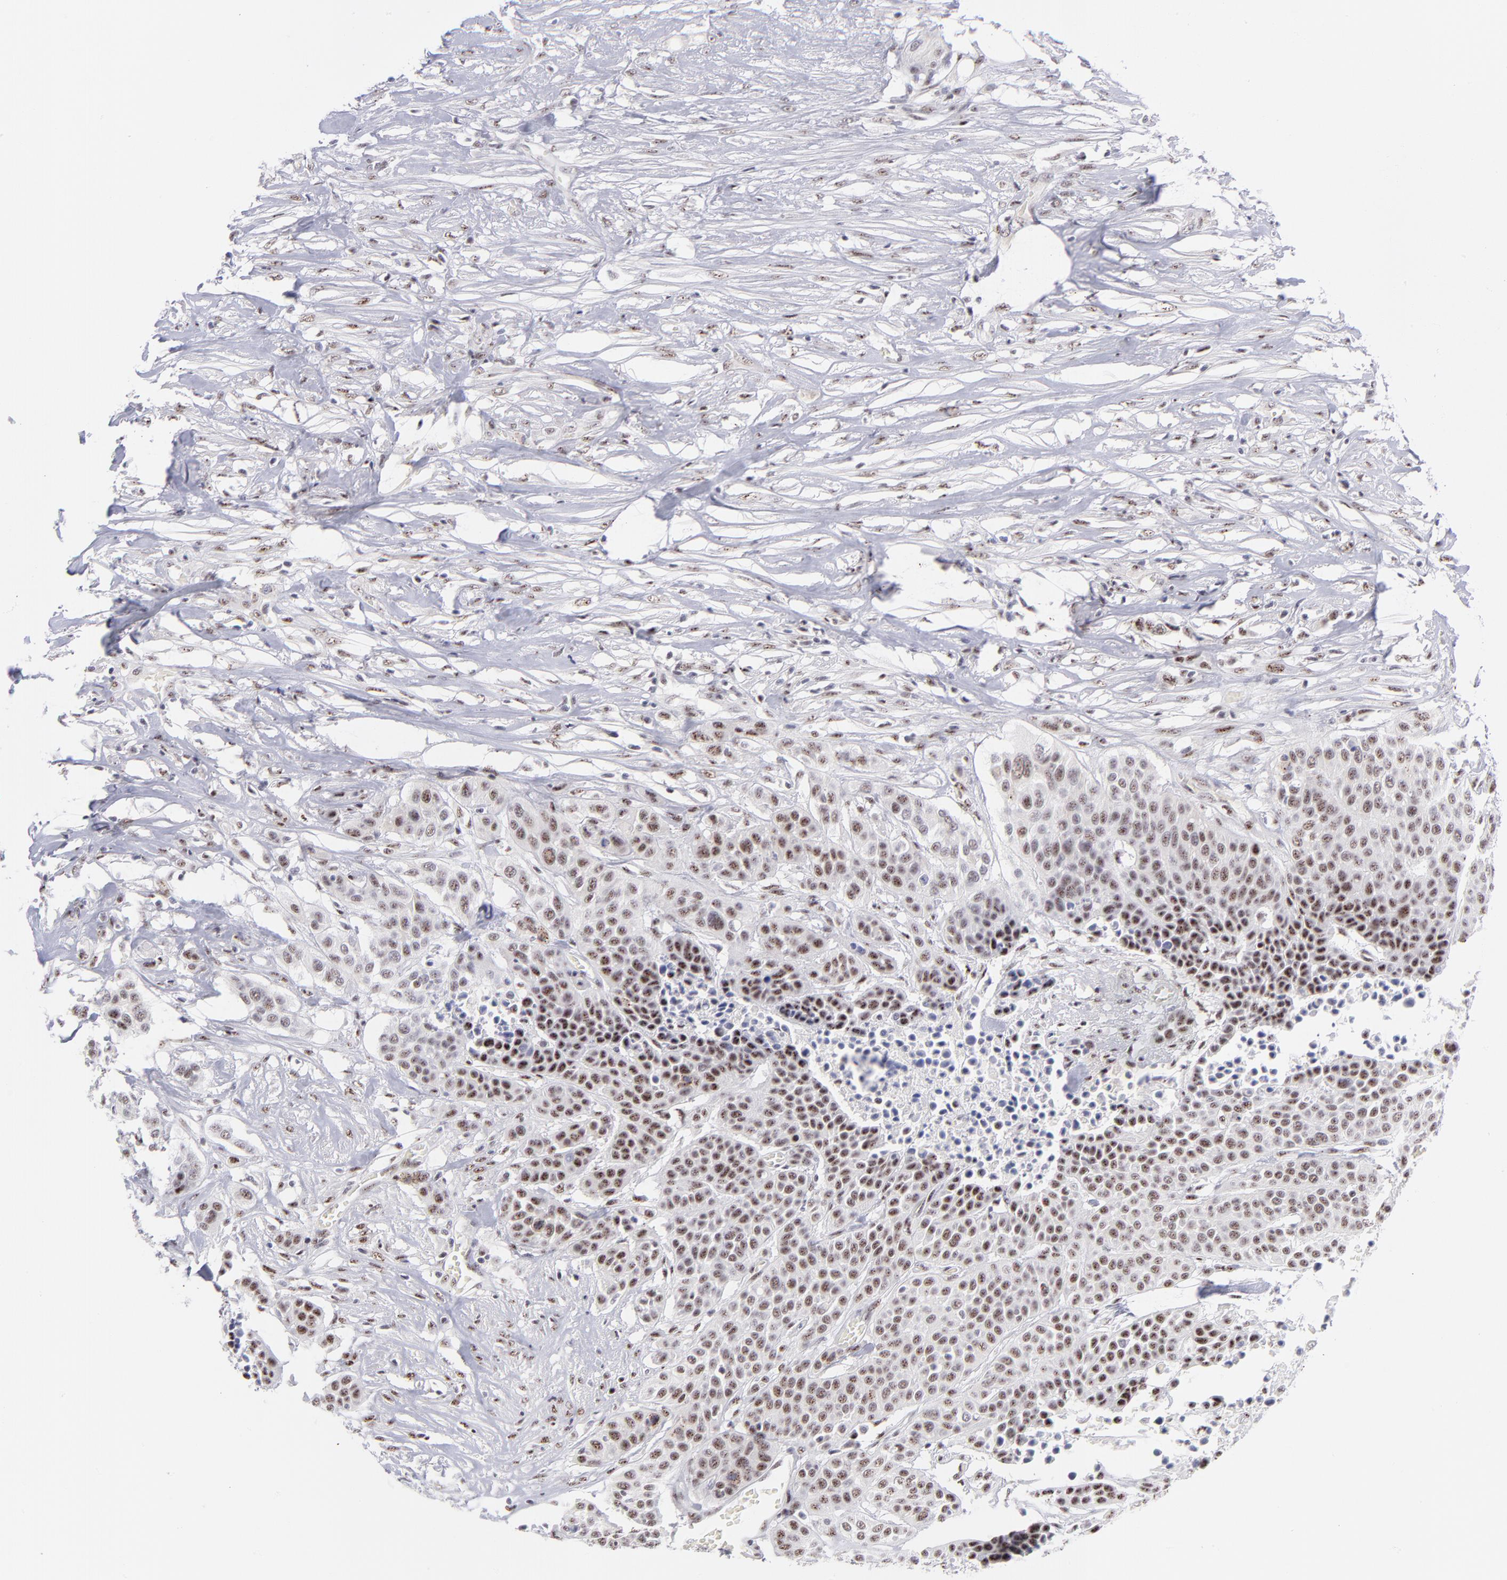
{"staining": {"intensity": "moderate", "quantity": ">75%", "location": "nuclear"}, "tissue": "urothelial cancer", "cell_type": "Tumor cells", "image_type": "cancer", "snomed": [{"axis": "morphology", "description": "Urothelial carcinoma, High grade"}, {"axis": "topography", "description": "Urinary bladder"}], "caption": "Protein analysis of urothelial cancer tissue displays moderate nuclear staining in approximately >75% of tumor cells.", "gene": "CDC25C", "patient": {"sex": "male", "age": 74}}